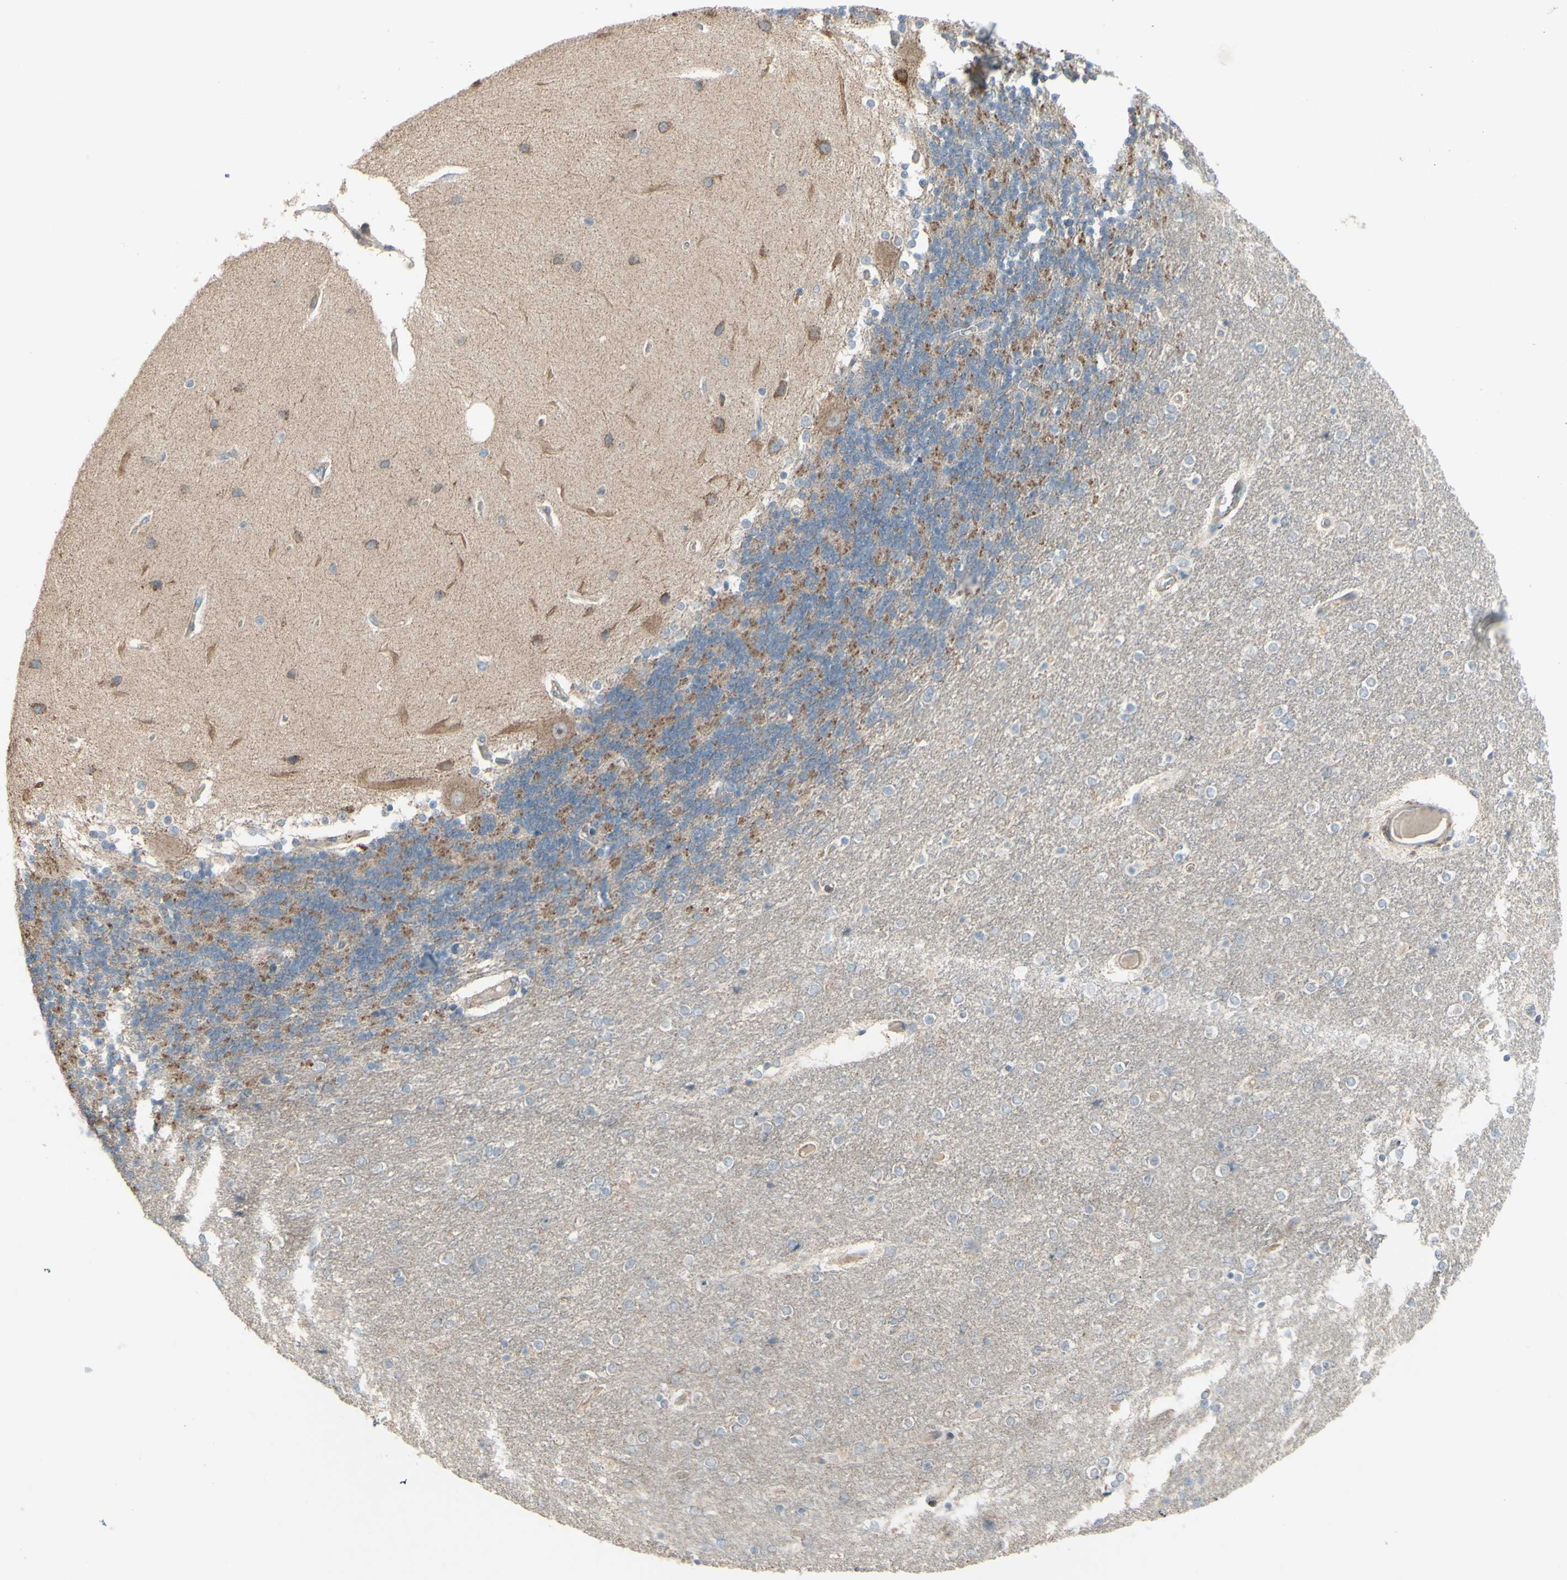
{"staining": {"intensity": "moderate", "quantity": "25%-75%", "location": "cytoplasmic/membranous"}, "tissue": "cerebellum", "cell_type": "Cells in granular layer", "image_type": "normal", "snomed": [{"axis": "morphology", "description": "Normal tissue, NOS"}, {"axis": "topography", "description": "Cerebellum"}], "caption": "Moderate cytoplasmic/membranous protein positivity is present in approximately 25%-75% of cells in granular layer in cerebellum.", "gene": "GRAMD1B", "patient": {"sex": "female", "age": 54}}